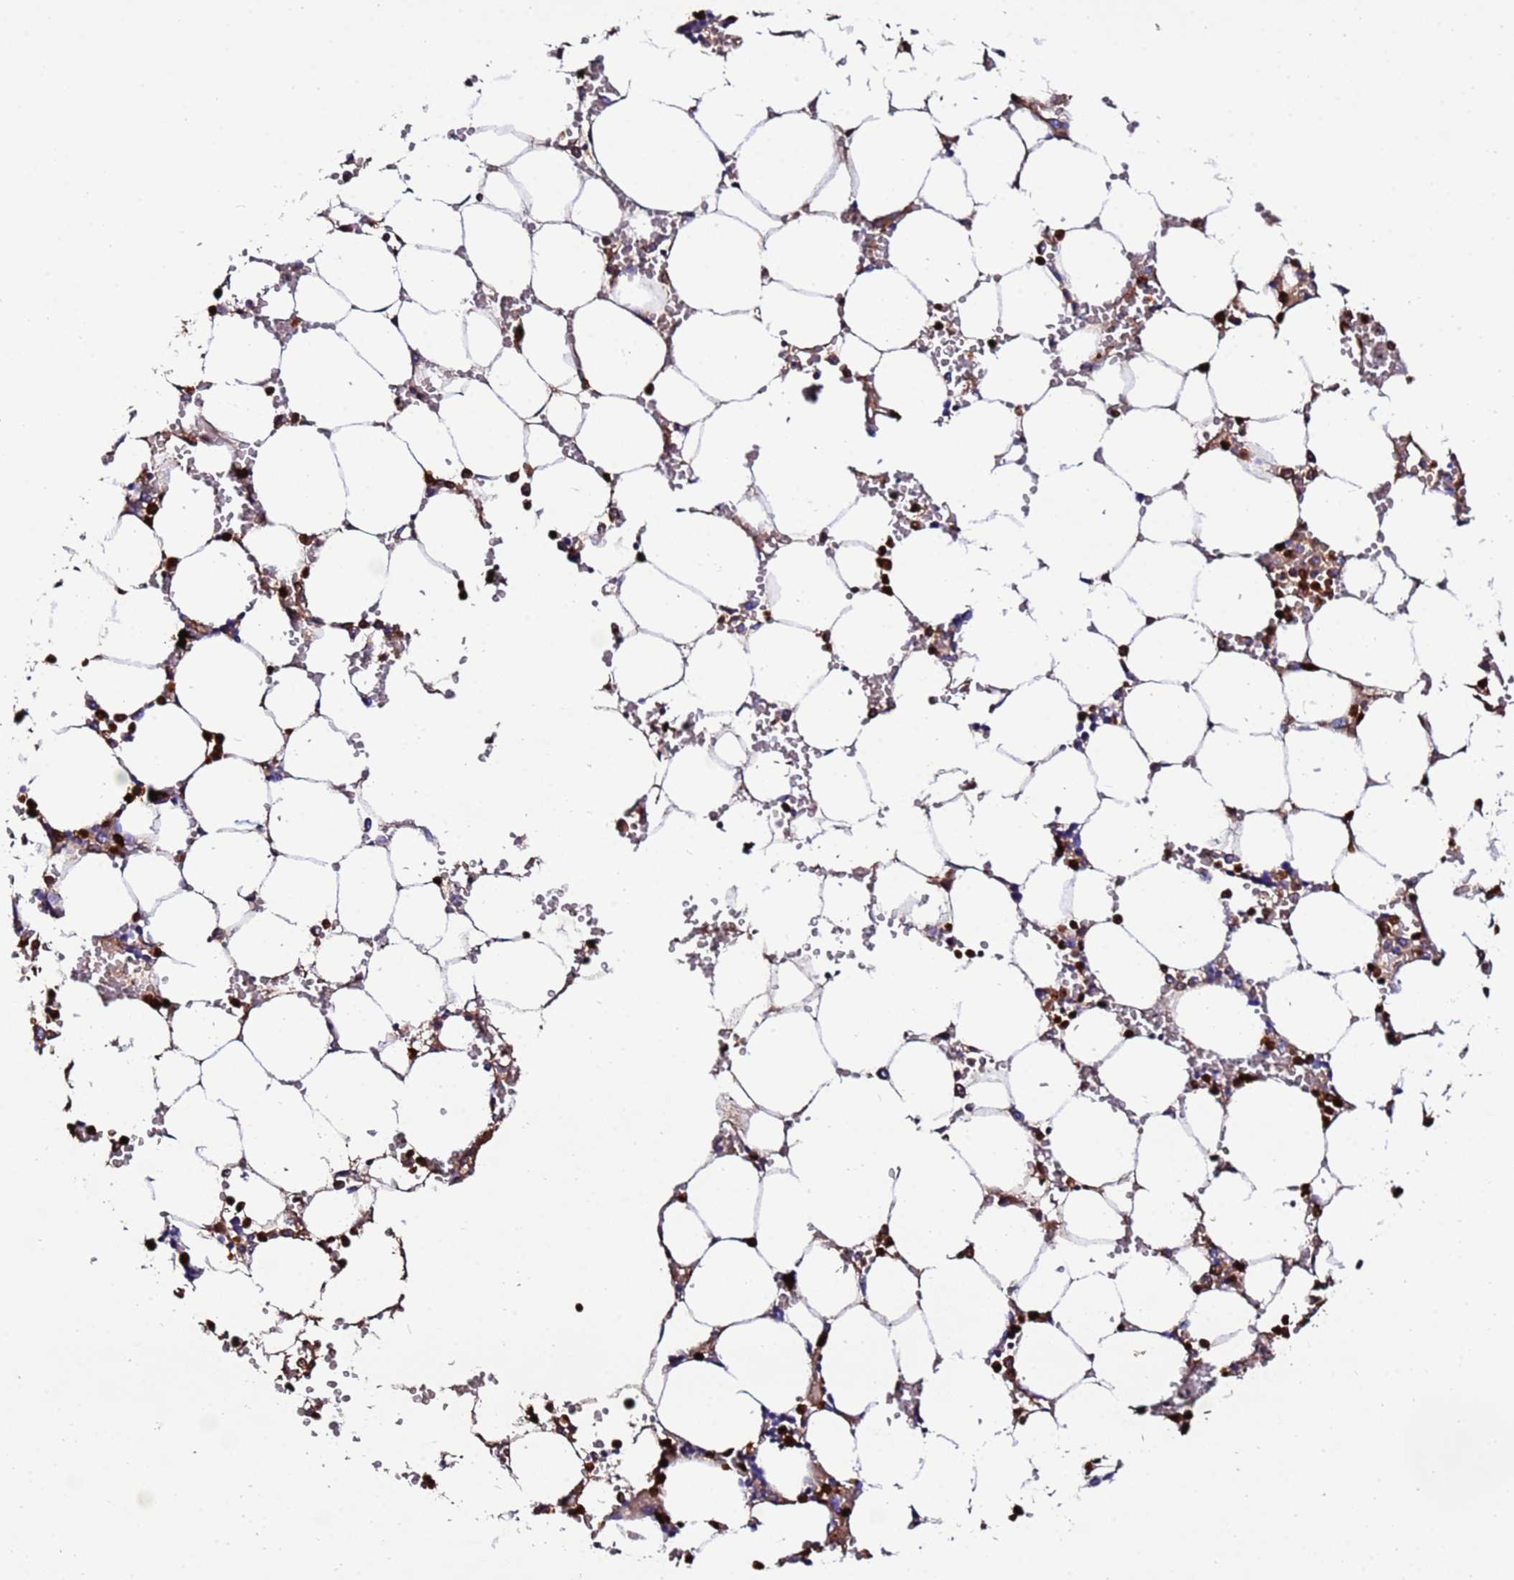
{"staining": {"intensity": "strong", "quantity": "25%-75%", "location": "cytoplasmic/membranous"}, "tissue": "bone marrow", "cell_type": "Hematopoietic cells", "image_type": "normal", "snomed": [{"axis": "morphology", "description": "Normal tissue, NOS"}, {"axis": "topography", "description": "Bone marrow"}], "caption": "Immunohistochemical staining of benign human bone marrow displays strong cytoplasmic/membranous protein staining in about 25%-75% of hematopoietic cells. (brown staining indicates protein expression, while blue staining denotes nuclei).", "gene": "TUBAL3", "patient": {"sex": "male", "age": 64}}